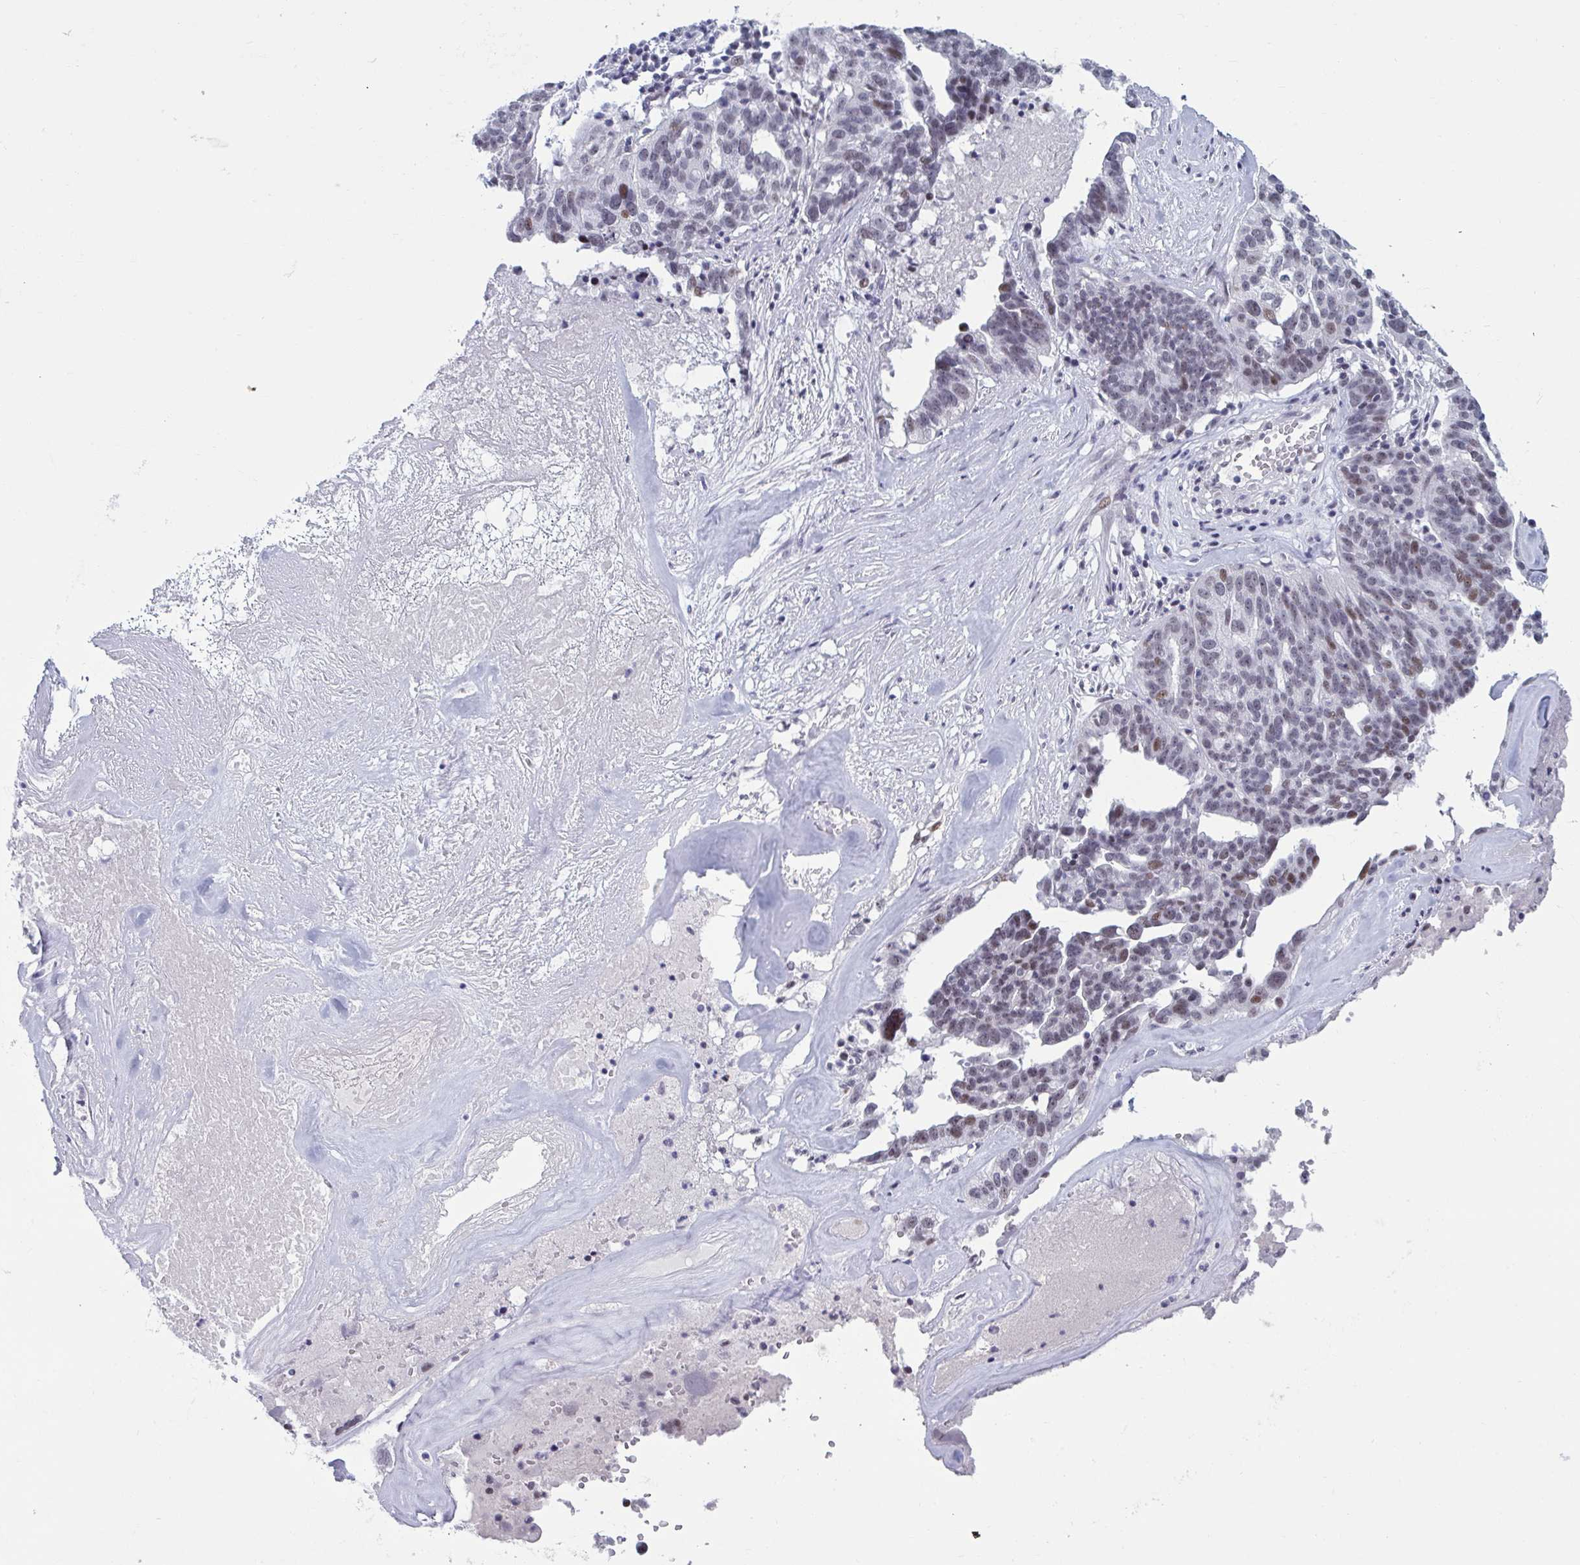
{"staining": {"intensity": "weak", "quantity": ">75%", "location": "nuclear"}, "tissue": "ovarian cancer", "cell_type": "Tumor cells", "image_type": "cancer", "snomed": [{"axis": "morphology", "description": "Cystadenocarcinoma, serous, NOS"}, {"axis": "topography", "description": "Ovary"}], "caption": "Weak nuclear expression is appreciated in about >75% of tumor cells in serous cystadenocarcinoma (ovarian).", "gene": "HSD17B6", "patient": {"sex": "female", "age": 59}}